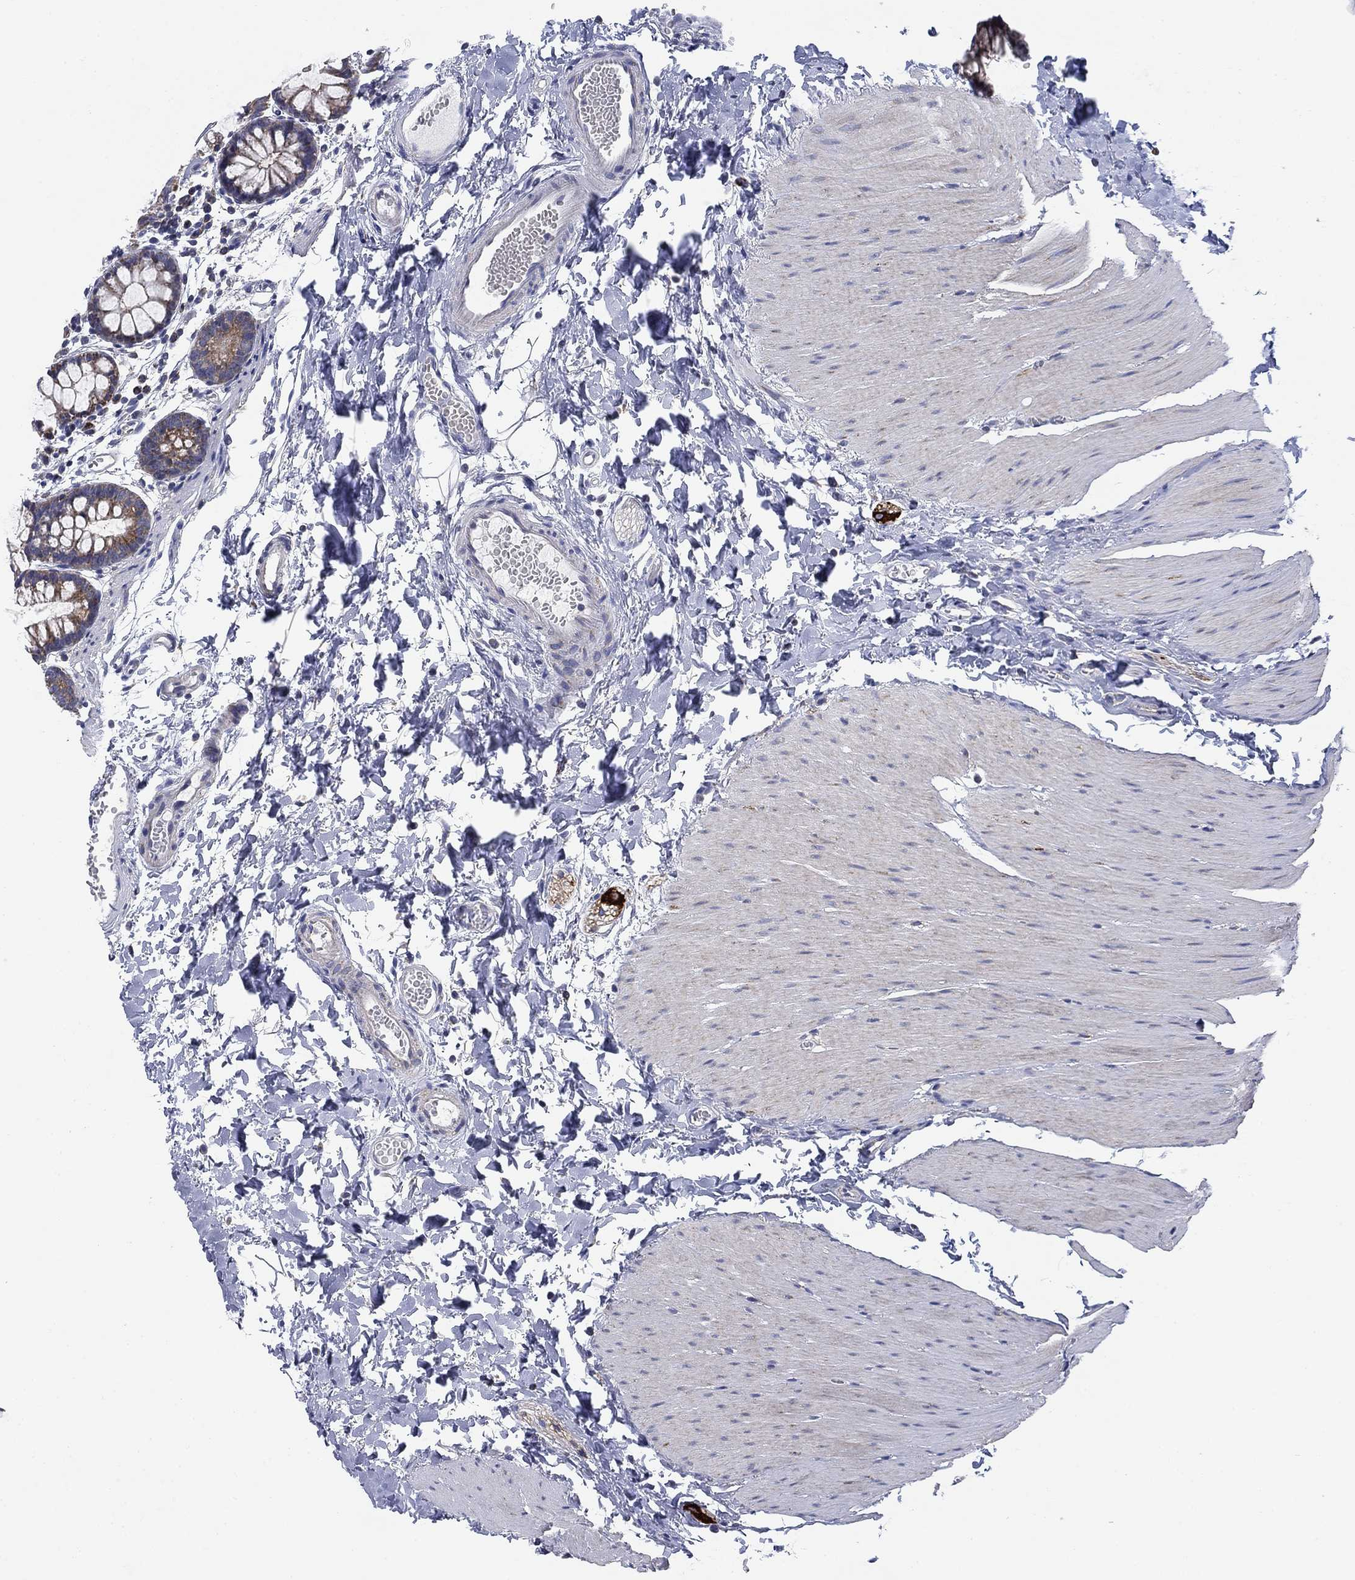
{"staining": {"intensity": "weak", "quantity": "25%-75%", "location": "cytoplasmic/membranous"}, "tissue": "rectum", "cell_type": "Glandular cells", "image_type": "normal", "snomed": [{"axis": "morphology", "description": "Normal tissue, NOS"}, {"axis": "topography", "description": "Rectum"}], "caption": "The photomicrograph reveals staining of normal rectum, revealing weak cytoplasmic/membranous protein staining (brown color) within glandular cells.", "gene": "NACAD", "patient": {"sex": "male", "age": 57}}